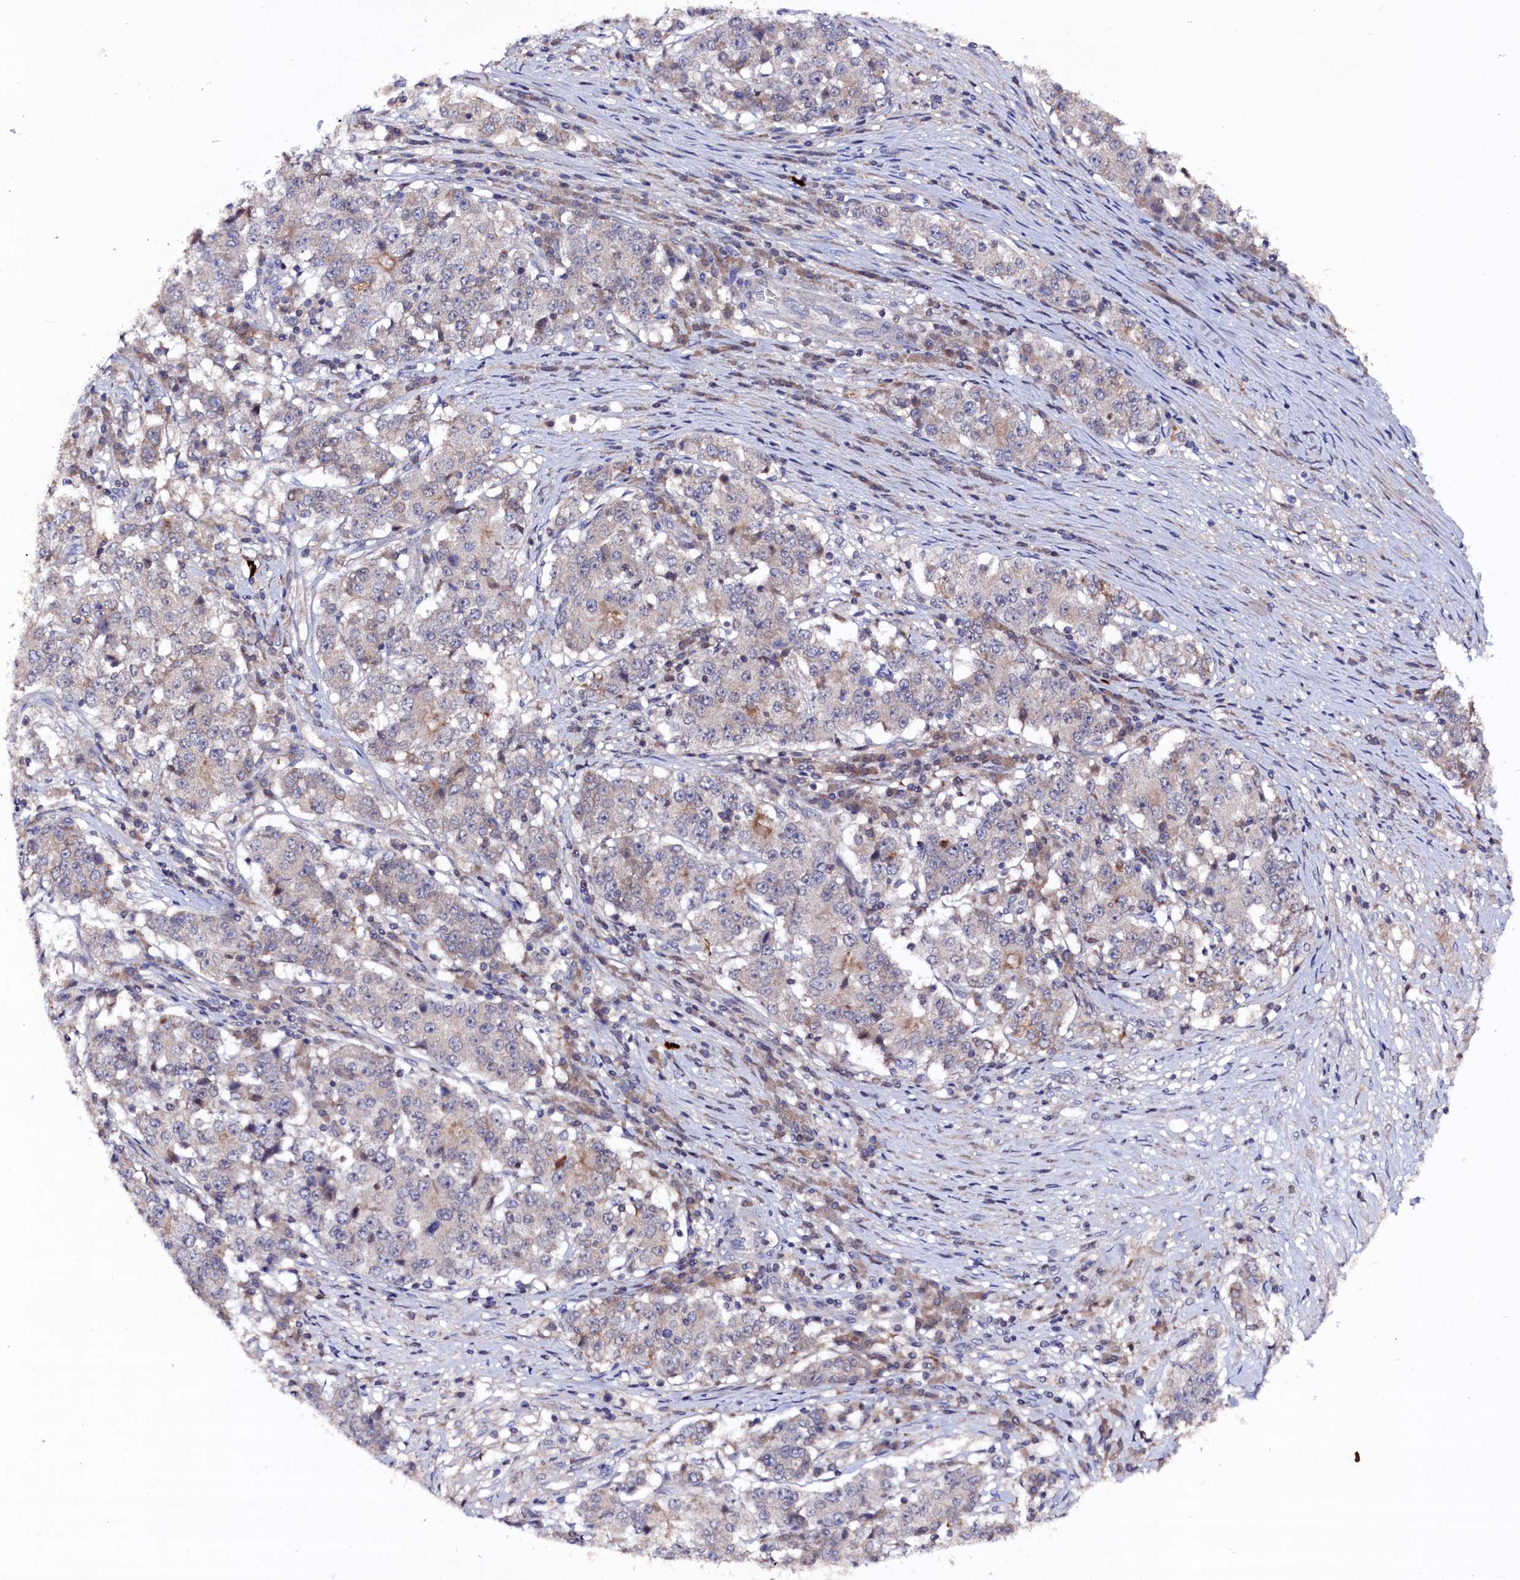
{"staining": {"intensity": "moderate", "quantity": "<25%", "location": "cytoplasmic/membranous"}, "tissue": "stomach cancer", "cell_type": "Tumor cells", "image_type": "cancer", "snomed": [{"axis": "morphology", "description": "Adenocarcinoma, NOS"}, {"axis": "topography", "description": "Stomach"}], "caption": "Adenocarcinoma (stomach) stained with immunohistochemistry (IHC) exhibits moderate cytoplasmic/membranous positivity in about <25% of tumor cells.", "gene": "TMC5", "patient": {"sex": "male", "age": 59}}